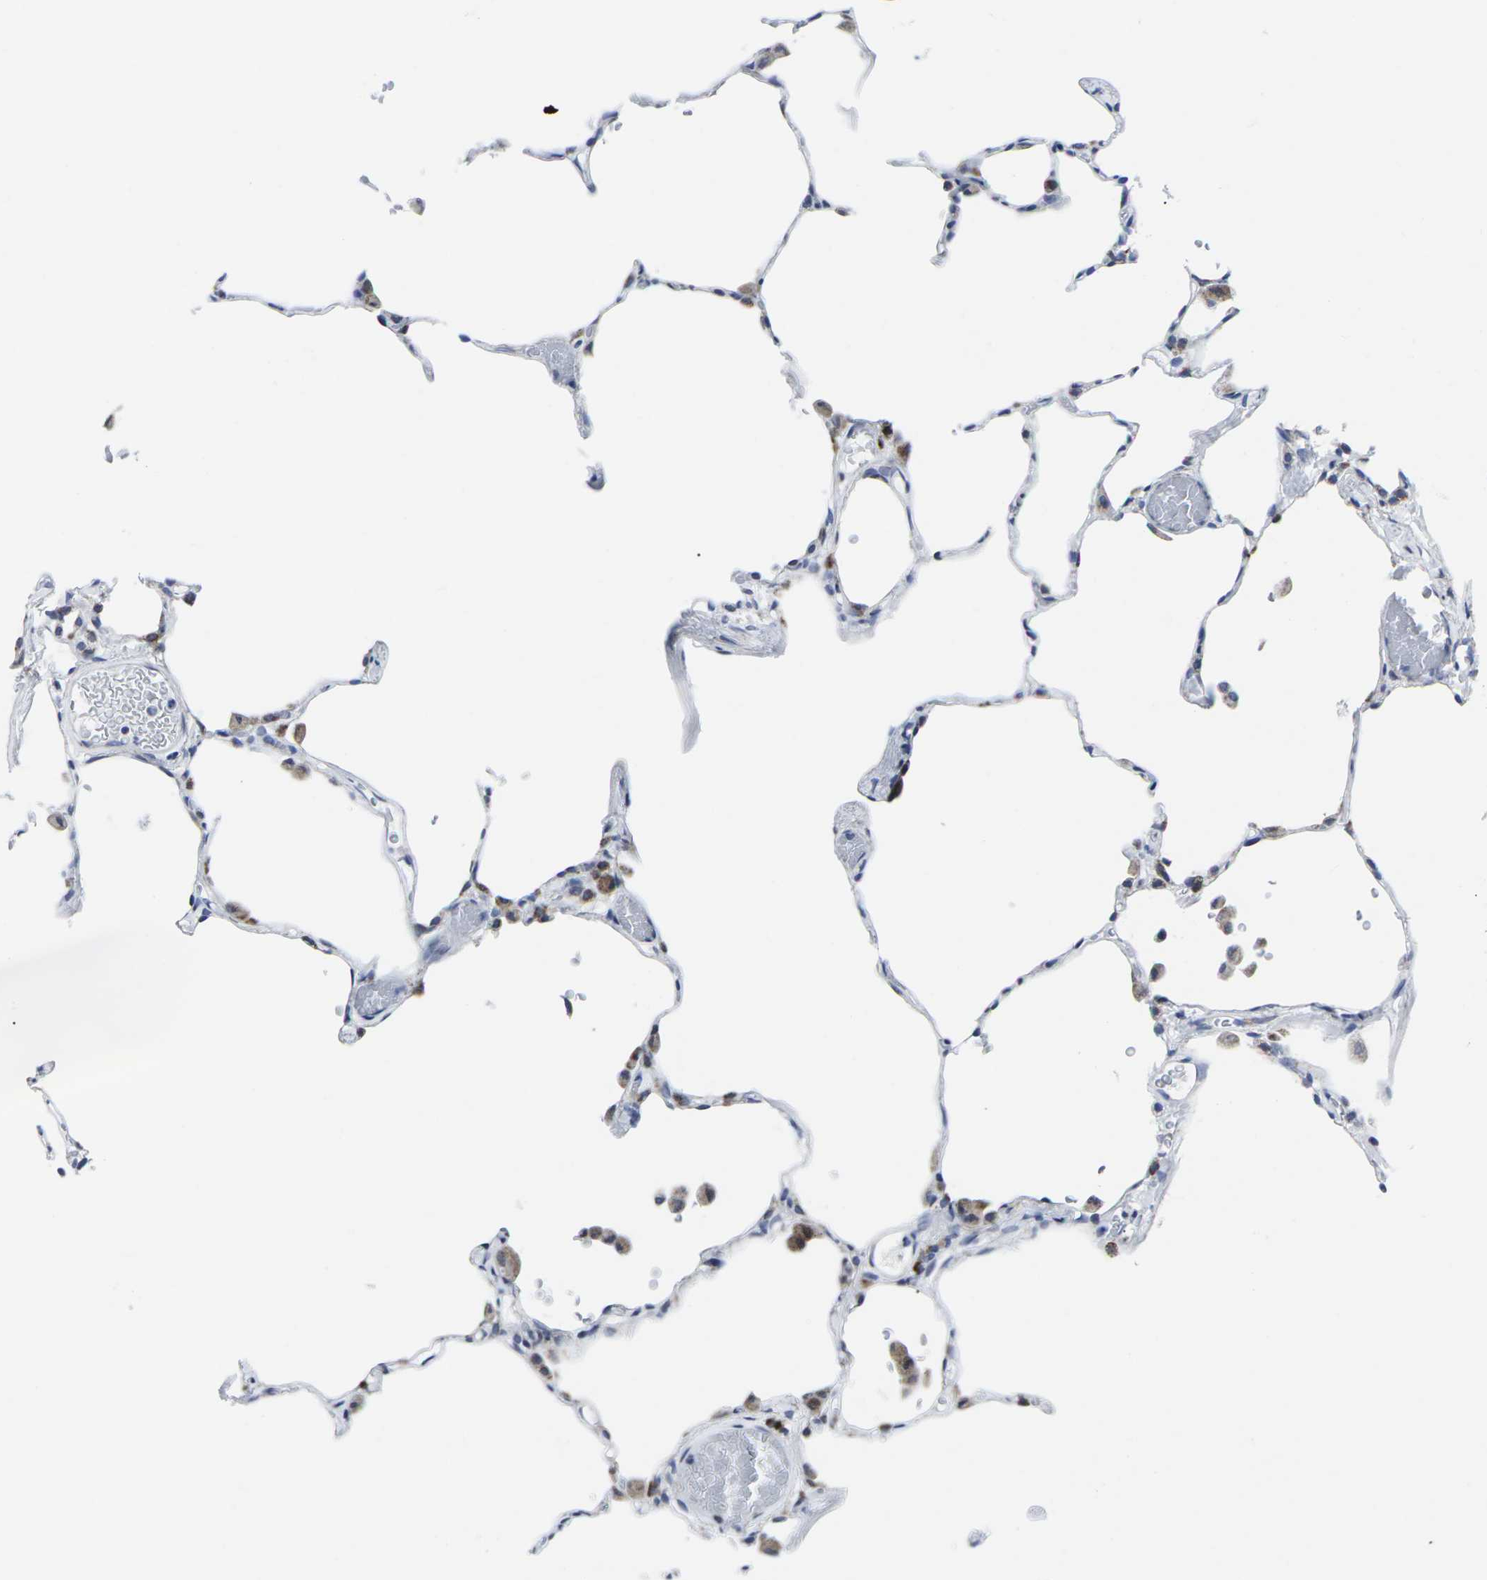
{"staining": {"intensity": "negative", "quantity": "none", "location": "none"}, "tissue": "lung", "cell_type": "Alveolar cells", "image_type": "normal", "snomed": [{"axis": "morphology", "description": "Normal tissue, NOS"}, {"axis": "topography", "description": "Lung"}], "caption": "IHC of benign lung displays no staining in alveolar cells. (Brightfield microscopy of DAB (3,3'-diaminobenzidine) immunohistochemistry (IHC) at high magnification).", "gene": "RPN1", "patient": {"sex": "female", "age": 49}}